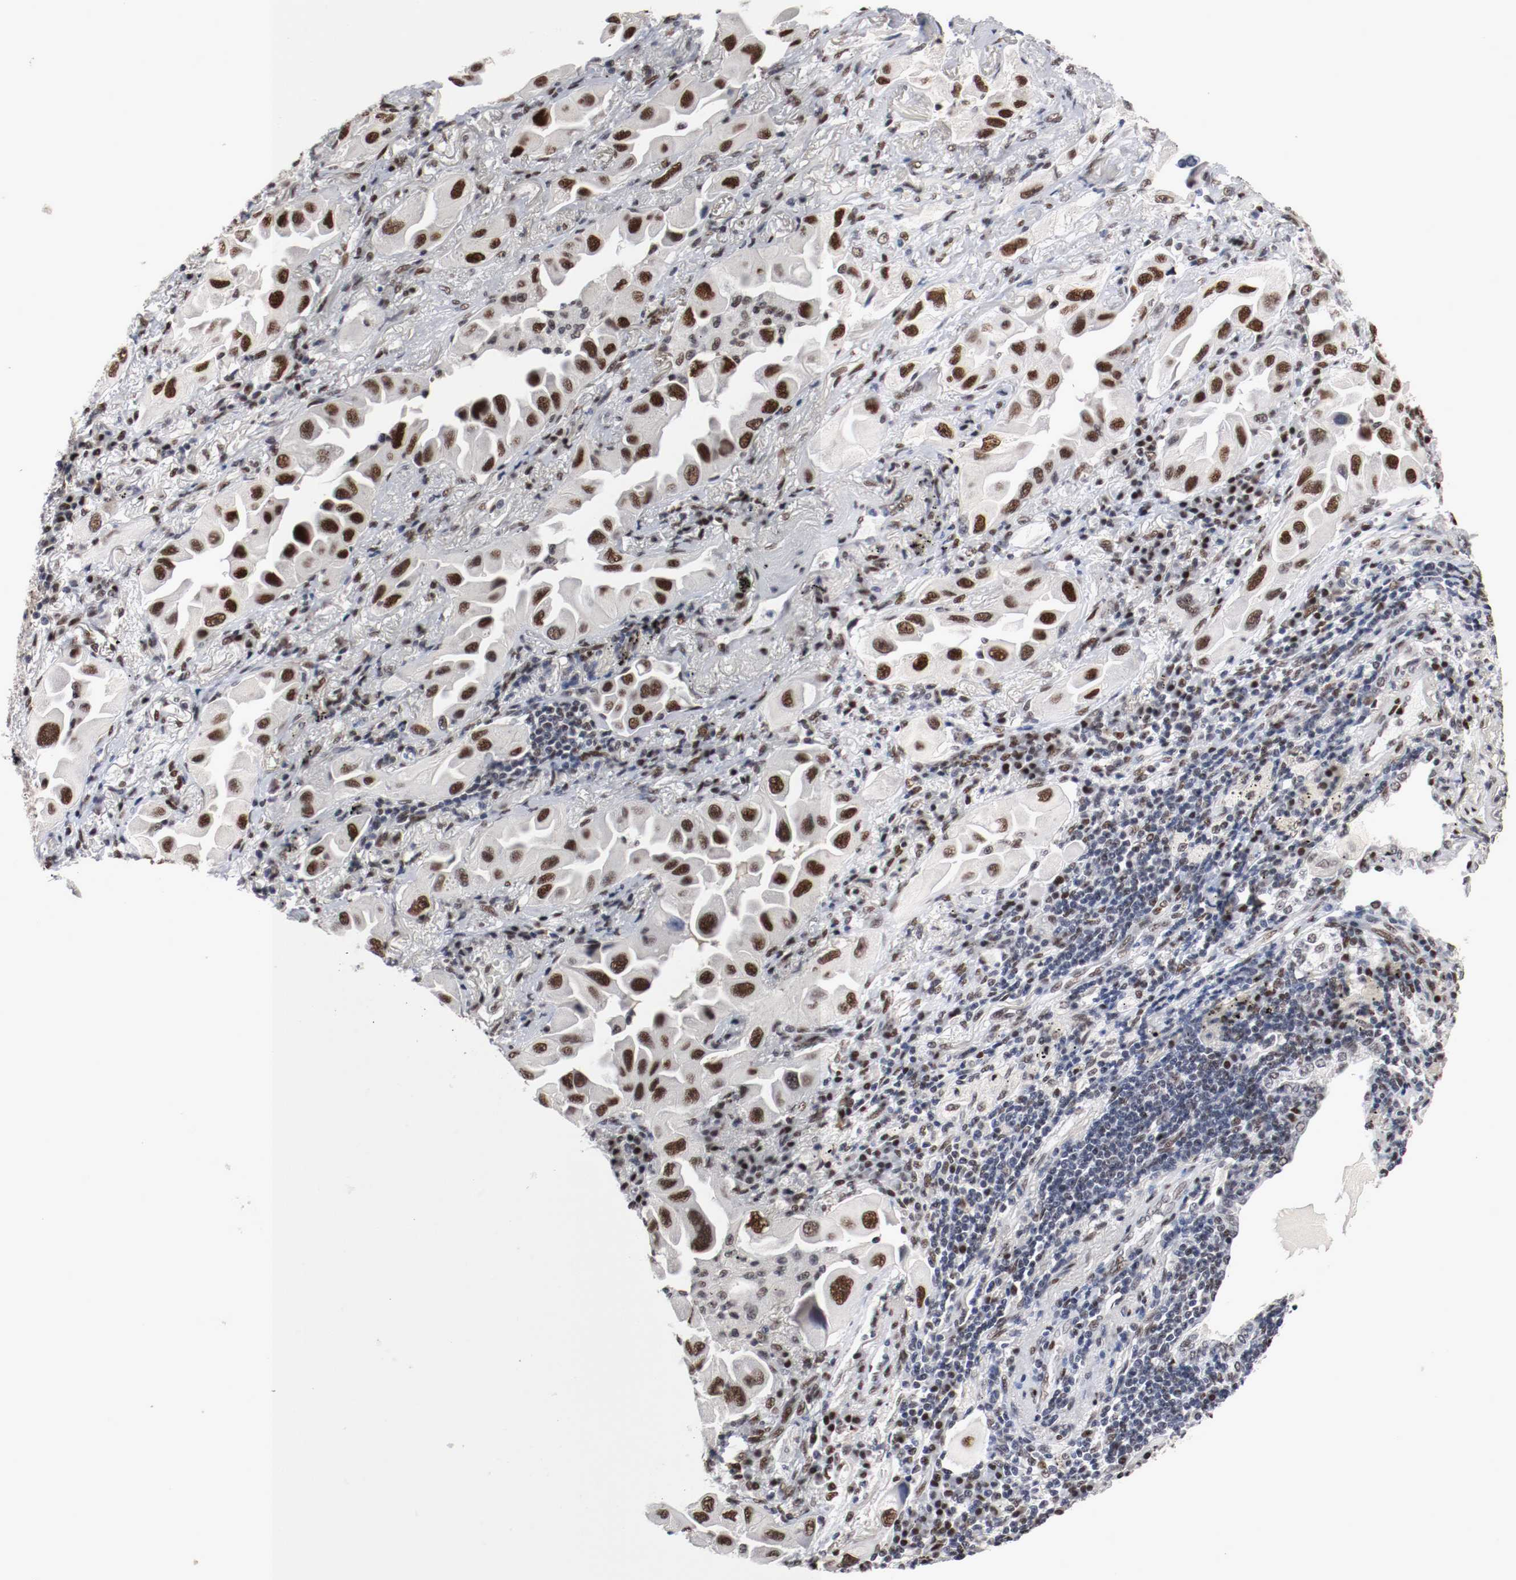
{"staining": {"intensity": "strong", "quantity": ">75%", "location": "nuclear"}, "tissue": "lung cancer", "cell_type": "Tumor cells", "image_type": "cancer", "snomed": [{"axis": "morphology", "description": "Adenocarcinoma, NOS"}, {"axis": "topography", "description": "Lung"}], "caption": "Lung adenocarcinoma stained for a protein (brown) reveals strong nuclear positive positivity in about >75% of tumor cells.", "gene": "MEF2D", "patient": {"sex": "female", "age": 65}}